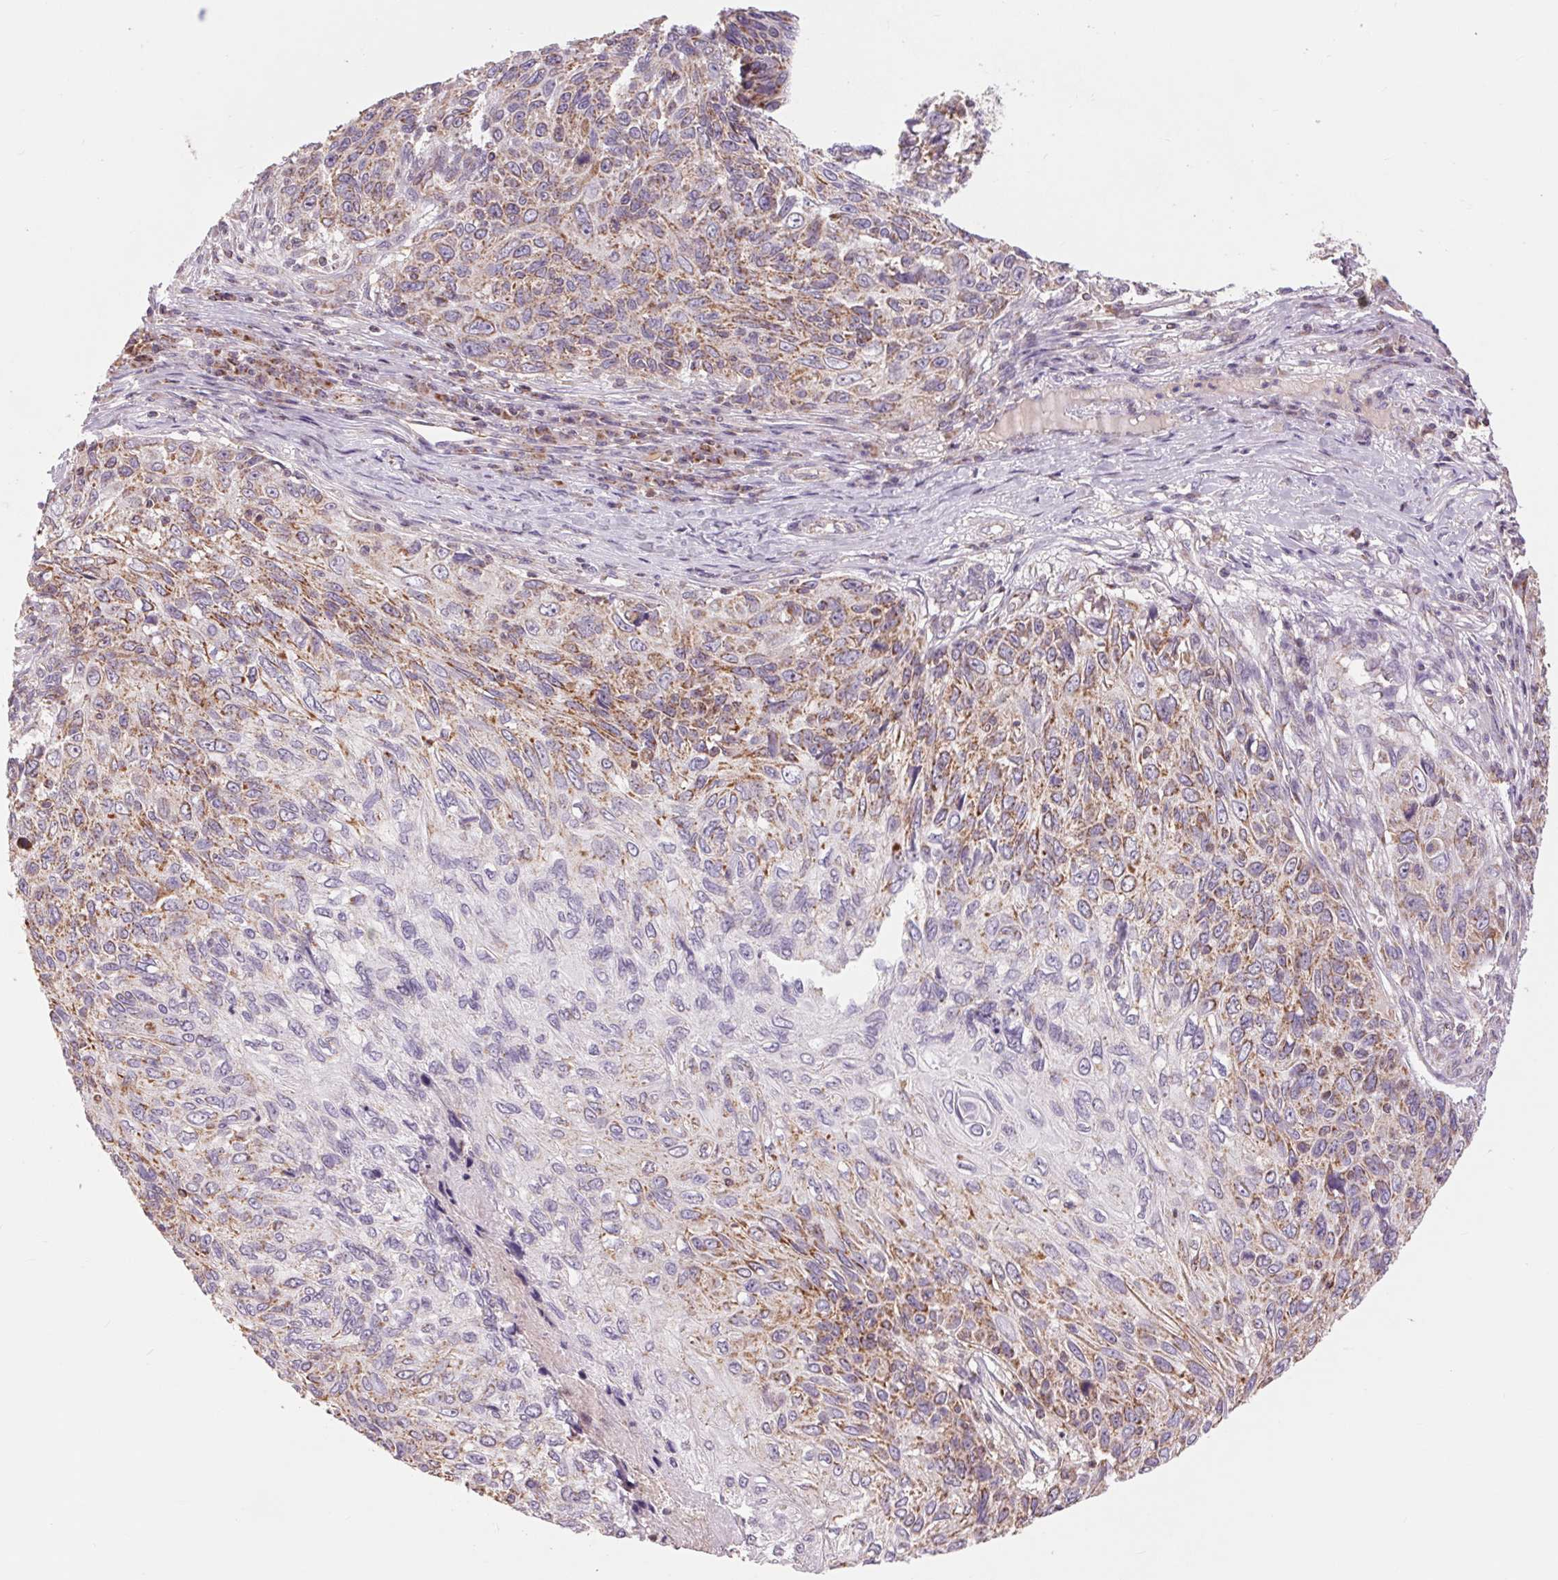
{"staining": {"intensity": "moderate", "quantity": "25%-75%", "location": "cytoplasmic/membranous"}, "tissue": "skin cancer", "cell_type": "Tumor cells", "image_type": "cancer", "snomed": [{"axis": "morphology", "description": "Squamous cell carcinoma, NOS"}, {"axis": "topography", "description": "Skin"}], "caption": "Immunohistochemistry histopathology image of neoplastic tissue: human skin cancer (squamous cell carcinoma) stained using immunohistochemistry demonstrates medium levels of moderate protein expression localized specifically in the cytoplasmic/membranous of tumor cells, appearing as a cytoplasmic/membranous brown color.", "gene": "COX6A1", "patient": {"sex": "male", "age": 92}}